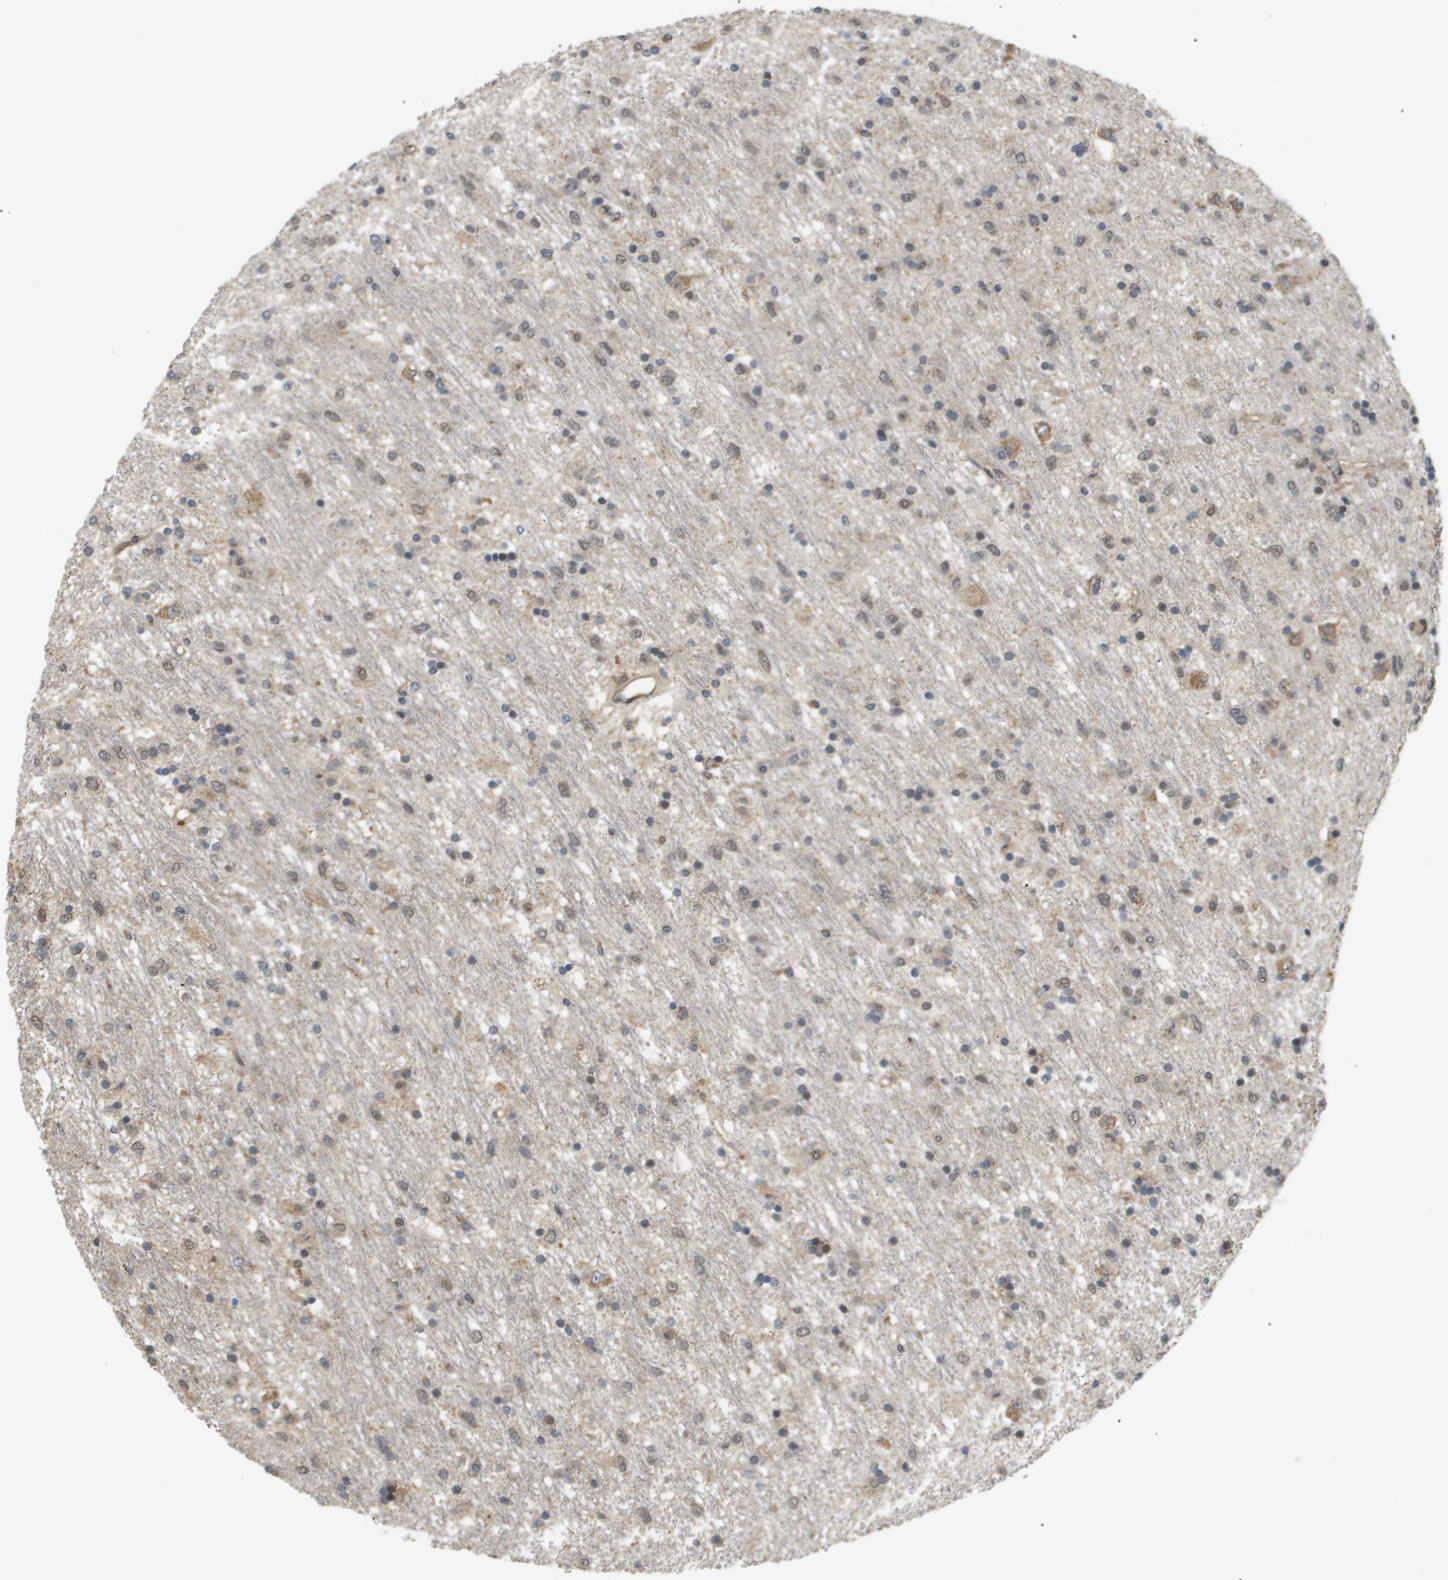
{"staining": {"intensity": "weak", "quantity": "<25%", "location": "nuclear"}, "tissue": "glioma", "cell_type": "Tumor cells", "image_type": "cancer", "snomed": [{"axis": "morphology", "description": "Glioma, malignant, Low grade"}, {"axis": "topography", "description": "Brain"}], "caption": "Immunohistochemical staining of human malignant glioma (low-grade) exhibits no significant expression in tumor cells. (Stains: DAB (3,3'-diaminobenzidine) IHC with hematoxylin counter stain, Microscopy: brightfield microscopy at high magnification).", "gene": "PDGFB", "patient": {"sex": "male", "age": 77}}